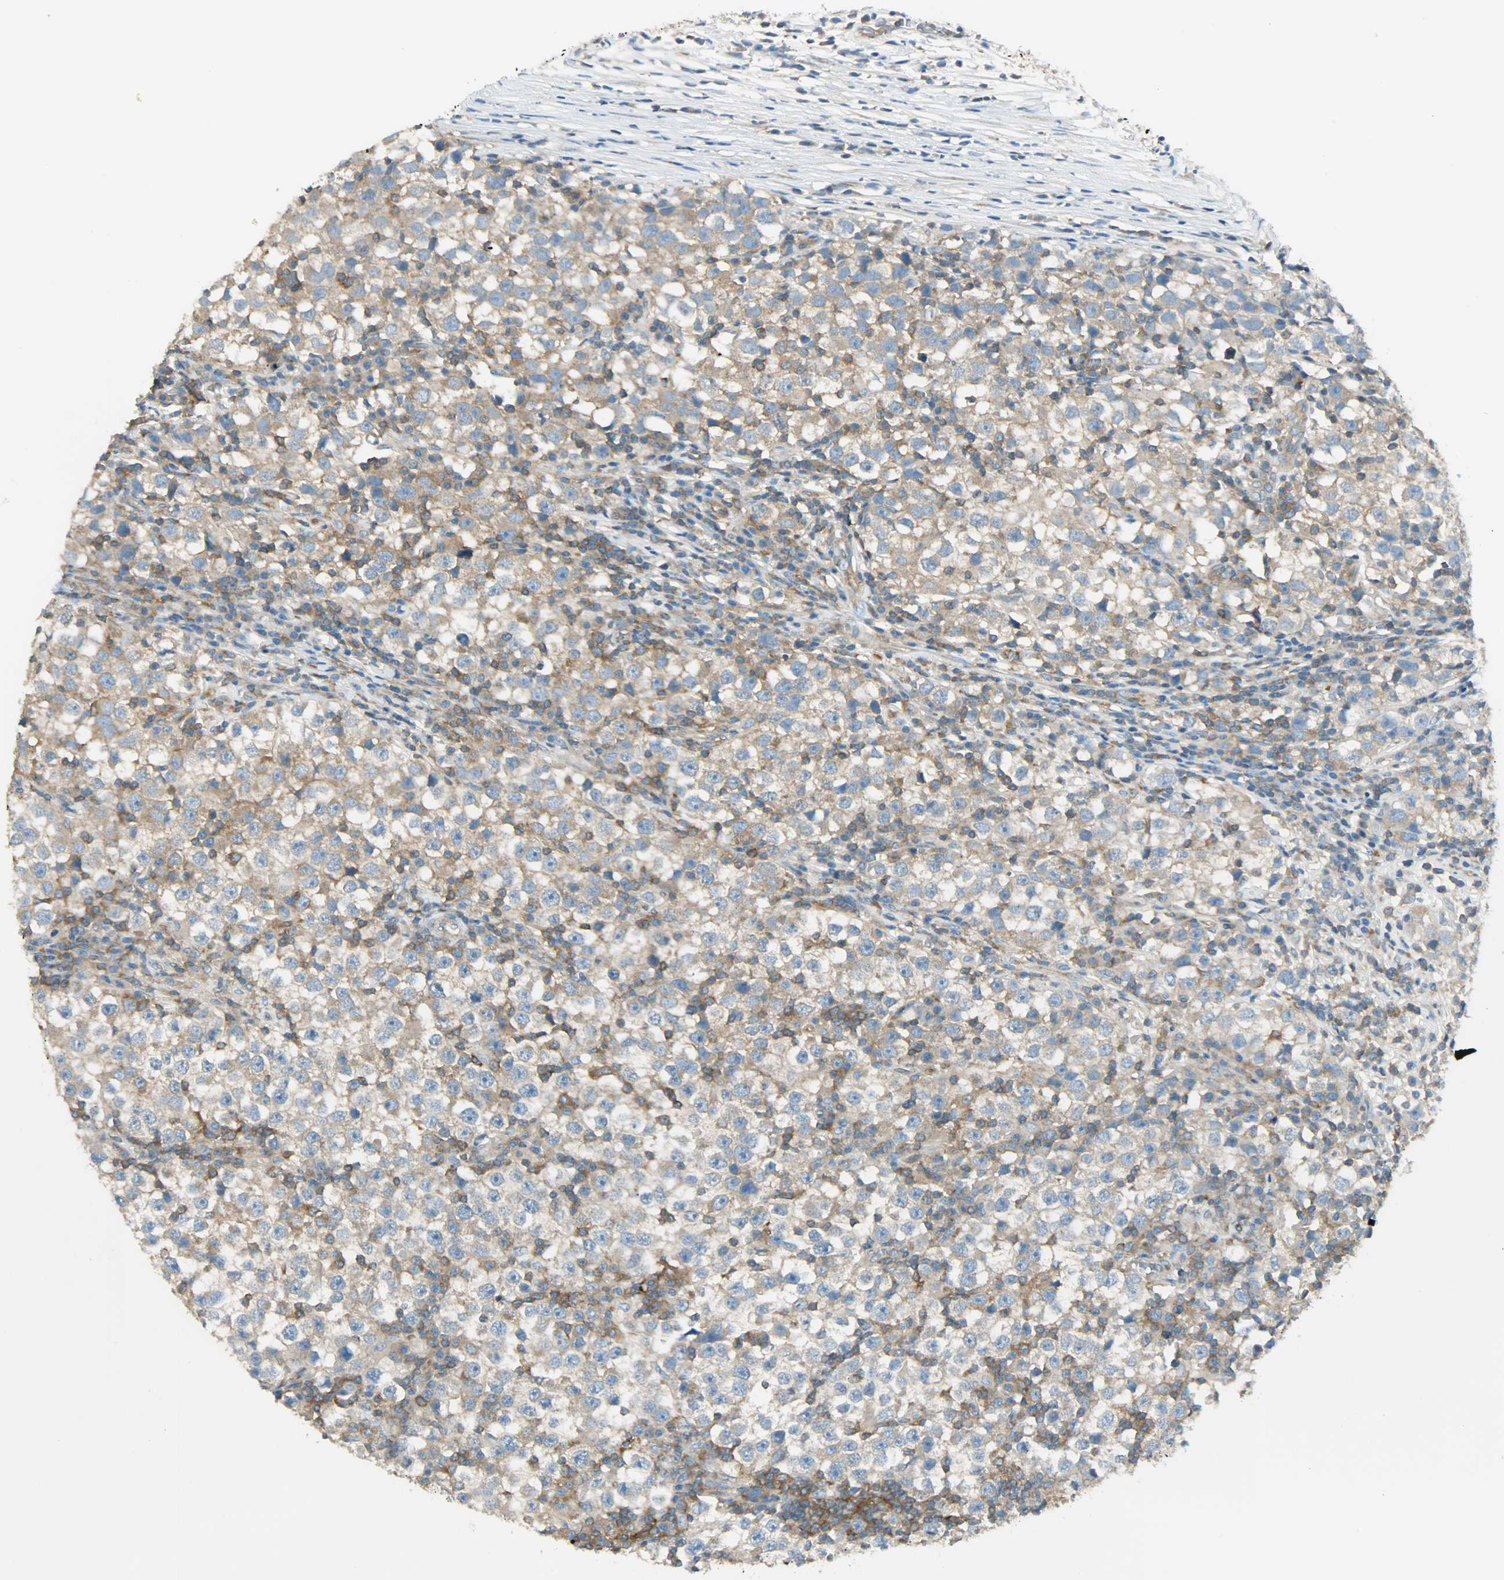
{"staining": {"intensity": "moderate", "quantity": ">75%", "location": "cytoplasmic/membranous"}, "tissue": "testis cancer", "cell_type": "Tumor cells", "image_type": "cancer", "snomed": [{"axis": "morphology", "description": "Seminoma, NOS"}, {"axis": "topography", "description": "Testis"}], "caption": "Immunohistochemical staining of human testis cancer (seminoma) shows medium levels of moderate cytoplasmic/membranous protein positivity in approximately >75% of tumor cells.", "gene": "TSC22D2", "patient": {"sex": "male", "age": 65}}